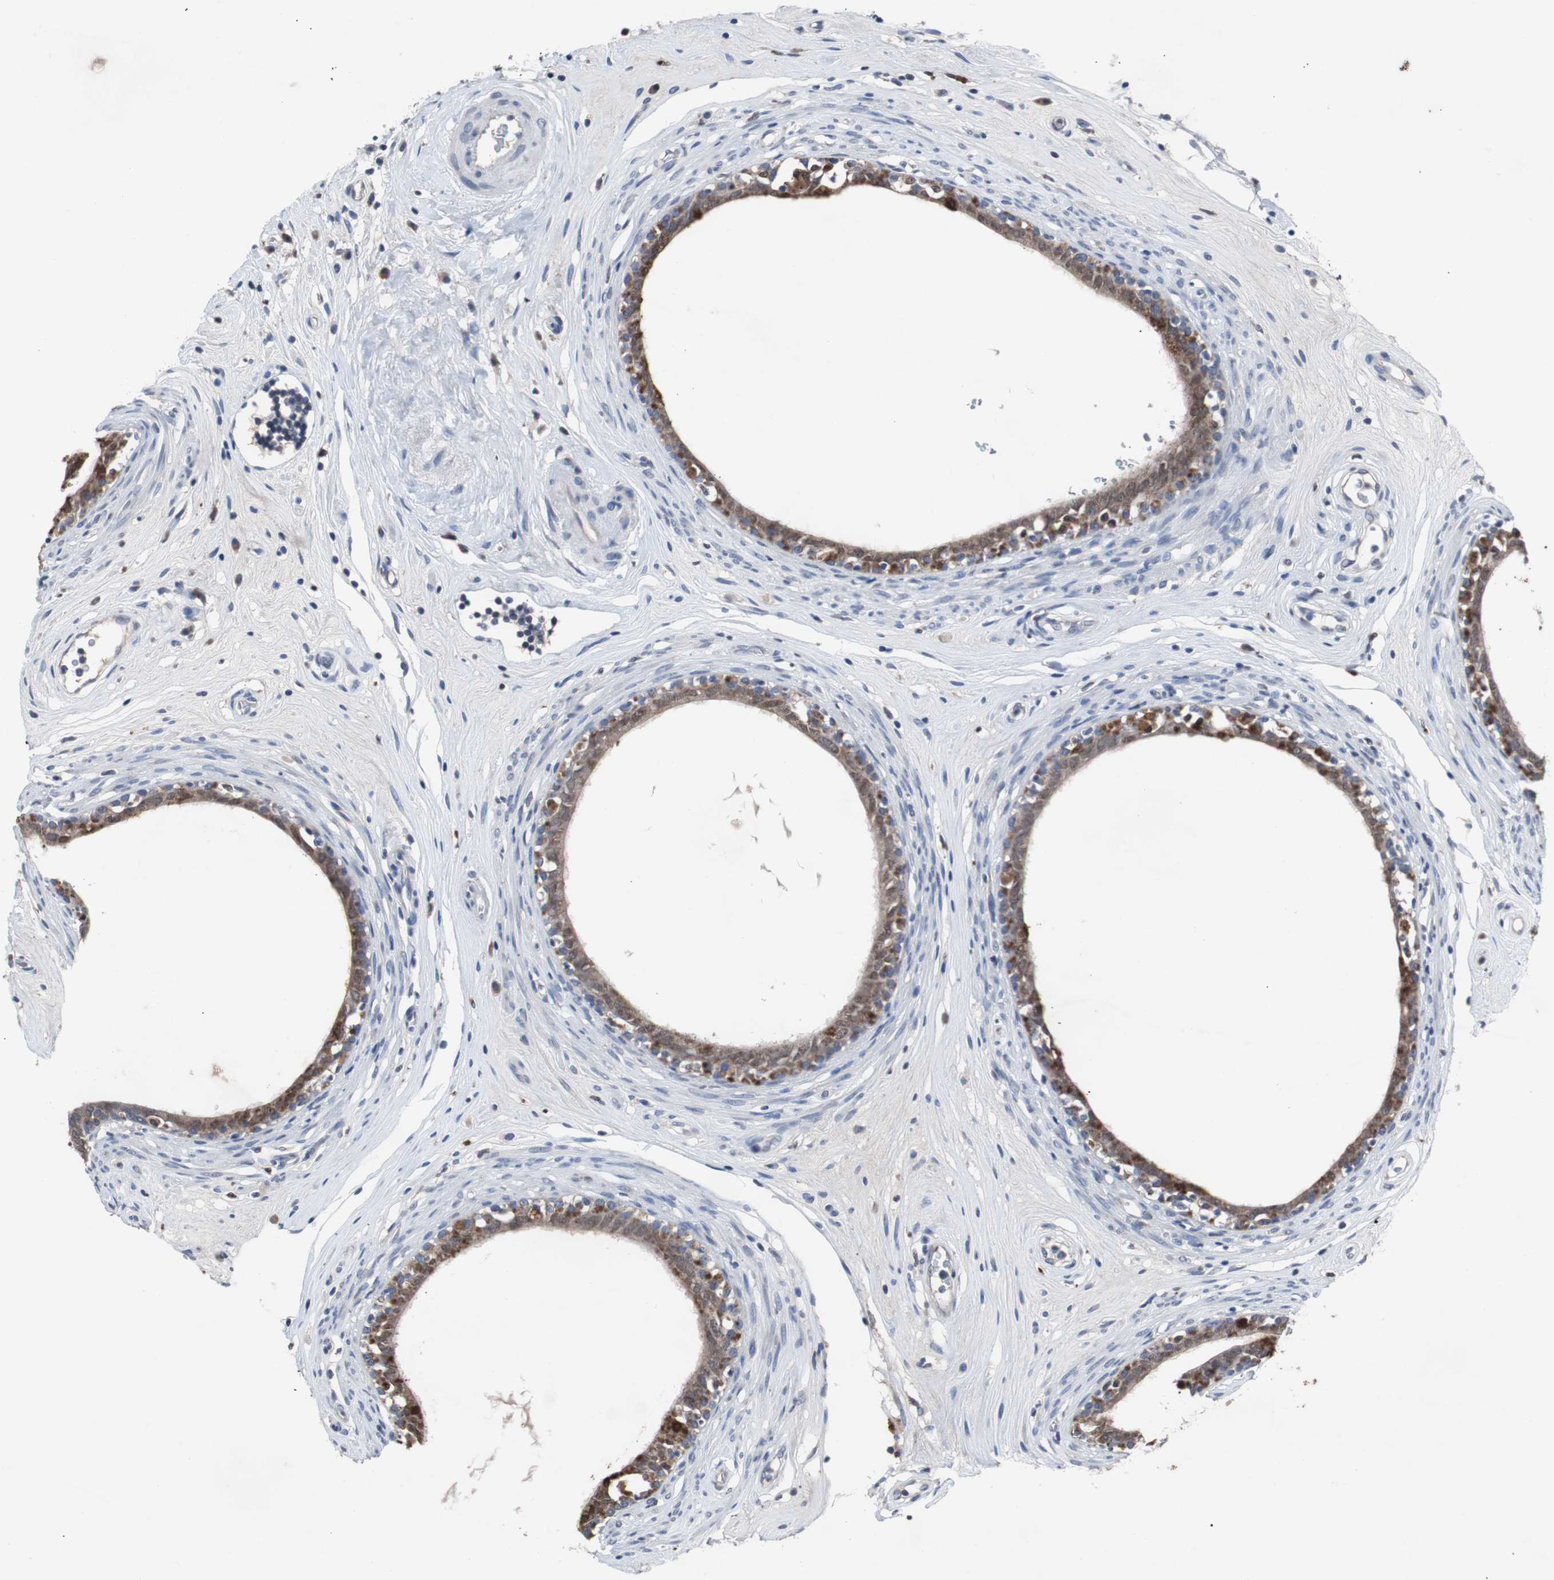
{"staining": {"intensity": "moderate", "quantity": ">75%", "location": "cytoplasmic/membranous,nuclear"}, "tissue": "epididymis", "cell_type": "Glandular cells", "image_type": "normal", "snomed": [{"axis": "morphology", "description": "Normal tissue, NOS"}, {"axis": "morphology", "description": "Inflammation, NOS"}, {"axis": "topography", "description": "Epididymis"}], "caption": "IHC (DAB (3,3'-diaminobenzidine)) staining of benign human epididymis shows moderate cytoplasmic/membranous,nuclear protein staining in about >75% of glandular cells. Immunohistochemistry (ihc) stains the protein of interest in brown and the nuclei are stained blue.", "gene": "RBM47", "patient": {"sex": "male", "age": 84}}